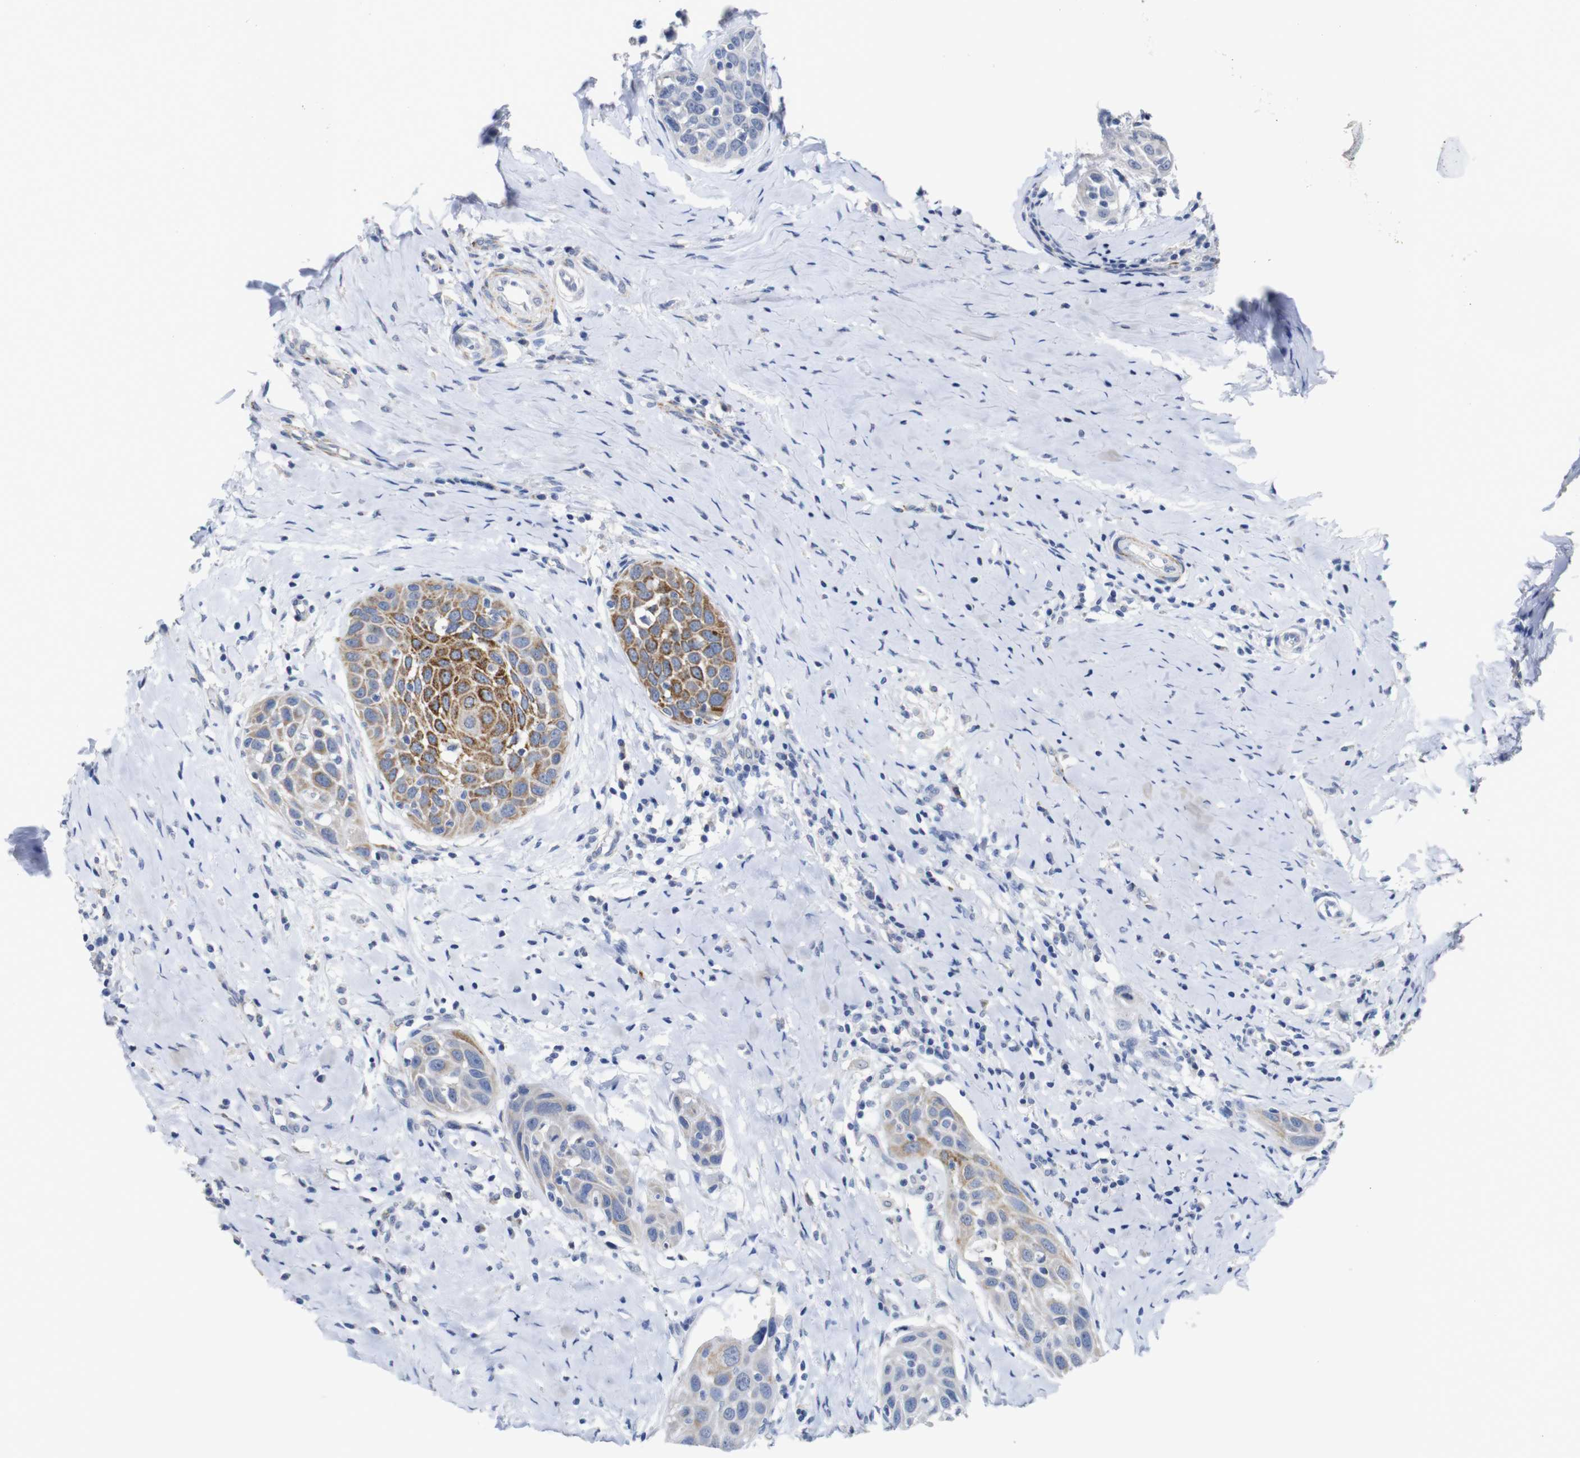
{"staining": {"intensity": "moderate", "quantity": "25%-75%", "location": "cytoplasmic/membranous"}, "tissue": "head and neck cancer", "cell_type": "Tumor cells", "image_type": "cancer", "snomed": [{"axis": "morphology", "description": "Normal tissue, NOS"}, {"axis": "morphology", "description": "Squamous cell carcinoma, NOS"}, {"axis": "topography", "description": "Oral tissue"}, {"axis": "topography", "description": "Head-Neck"}], "caption": "A medium amount of moderate cytoplasmic/membranous positivity is present in about 25%-75% of tumor cells in head and neck cancer (squamous cell carcinoma) tissue. (IHC, brightfield microscopy, high magnification).", "gene": "MAOA", "patient": {"sex": "female", "age": 50}}